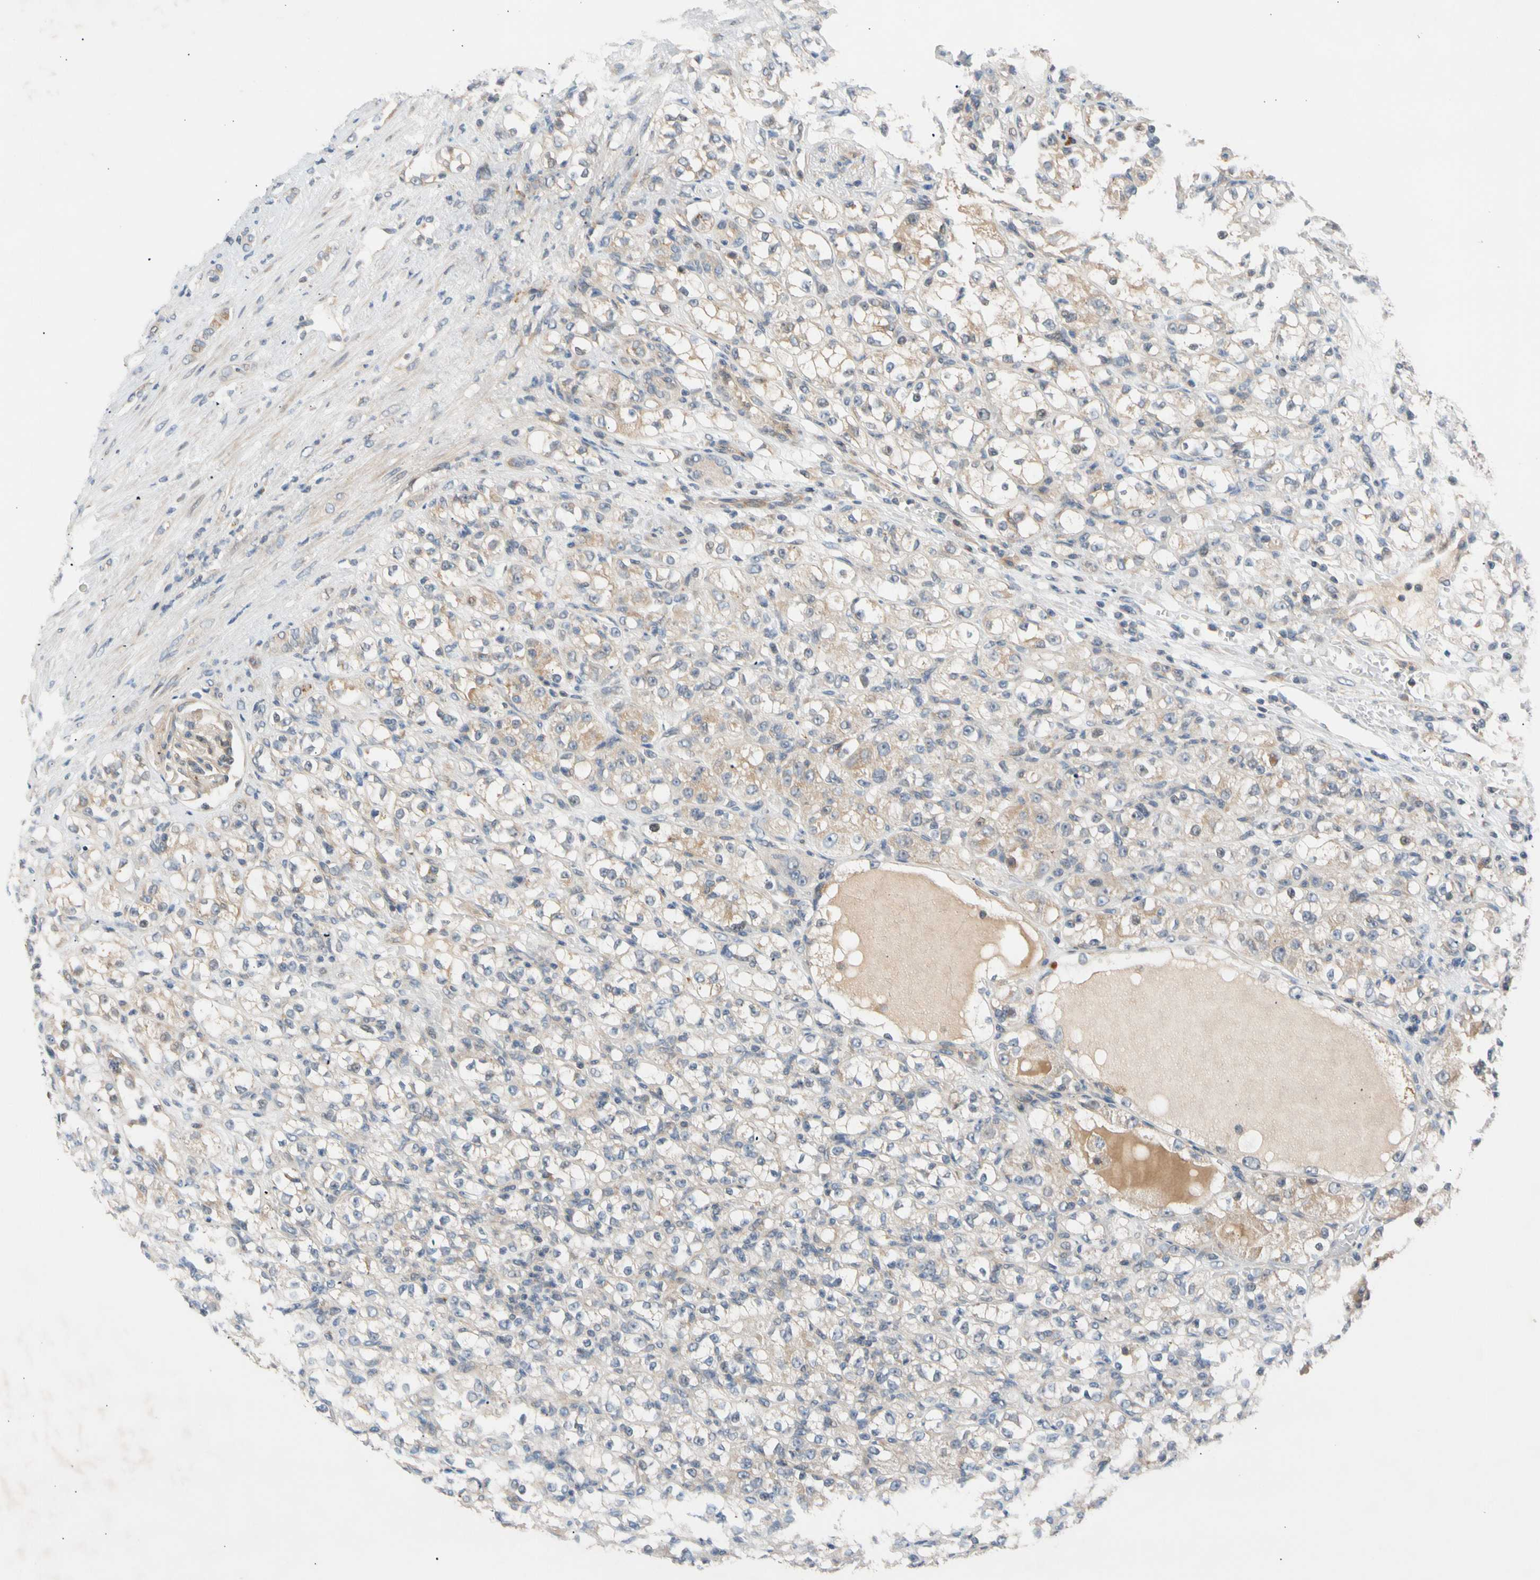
{"staining": {"intensity": "weak", "quantity": "25%-75%", "location": "cytoplasmic/membranous"}, "tissue": "renal cancer", "cell_type": "Tumor cells", "image_type": "cancer", "snomed": [{"axis": "morphology", "description": "Normal tissue, NOS"}, {"axis": "morphology", "description": "Adenocarcinoma, NOS"}, {"axis": "topography", "description": "Kidney"}], "caption": "Immunohistochemistry (DAB) staining of renal adenocarcinoma shows weak cytoplasmic/membranous protein staining in approximately 25%-75% of tumor cells.", "gene": "CNST", "patient": {"sex": "male", "age": 61}}